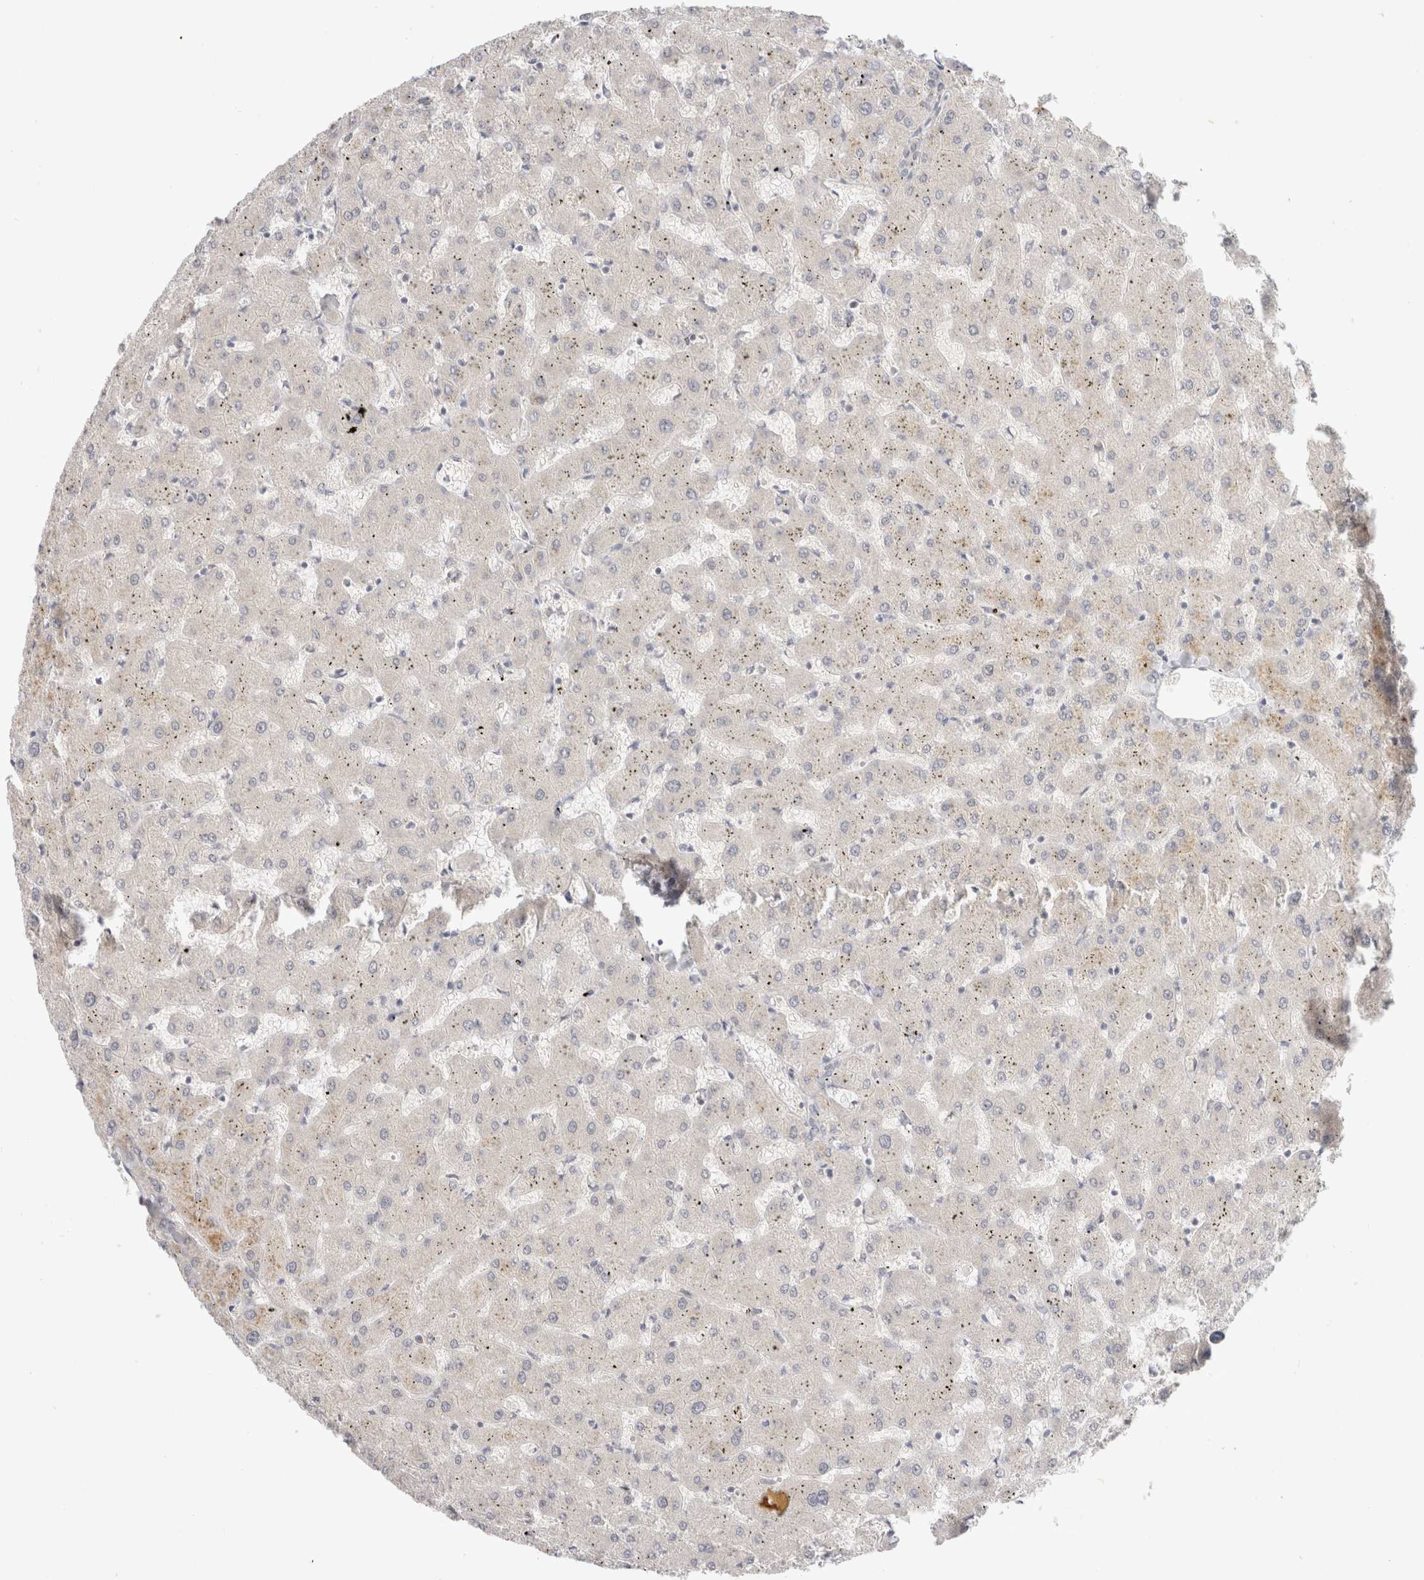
{"staining": {"intensity": "negative", "quantity": "none", "location": "none"}, "tissue": "liver", "cell_type": "Cholangiocytes", "image_type": "normal", "snomed": [{"axis": "morphology", "description": "Normal tissue, NOS"}, {"axis": "topography", "description": "Liver"}], "caption": "Immunohistochemistry (IHC) of benign liver displays no staining in cholangiocytes. The staining is performed using DAB (3,3'-diaminobenzidine) brown chromogen with nuclei counter-stained in using hematoxylin.", "gene": "CHRM4", "patient": {"sex": "female", "age": 63}}